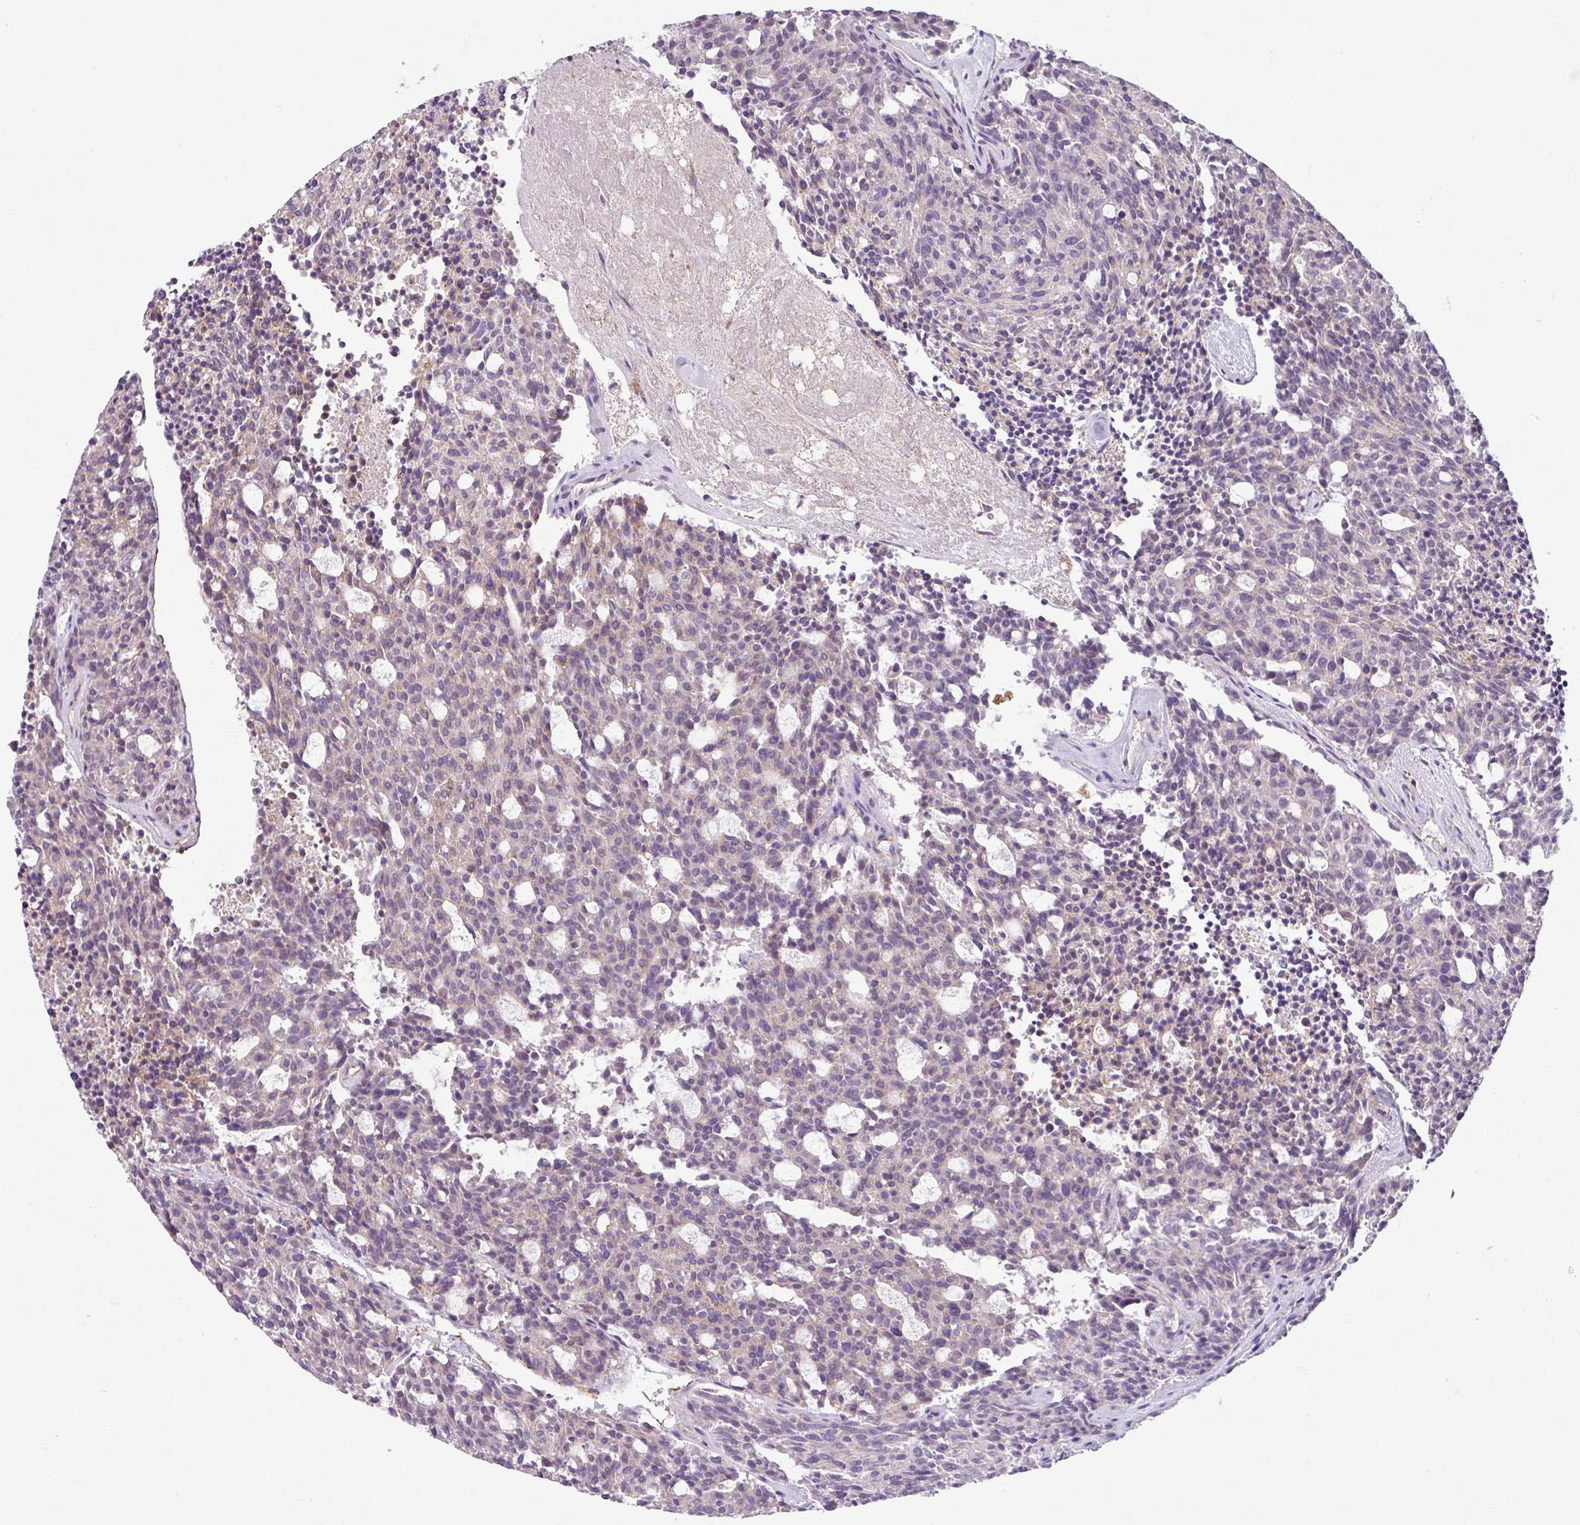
{"staining": {"intensity": "weak", "quantity": "<25%", "location": "cytoplasmic/membranous"}, "tissue": "carcinoid", "cell_type": "Tumor cells", "image_type": "cancer", "snomed": [{"axis": "morphology", "description": "Carcinoid, malignant, NOS"}, {"axis": "topography", "description": "Pancreas"}], "caption": "Malignant carcinoid was stained to show a protein in brown. There is no significant positivity in tumor cells.", "gene": "TMEM178B", "patient": {"sex": "female", "age": 54}}